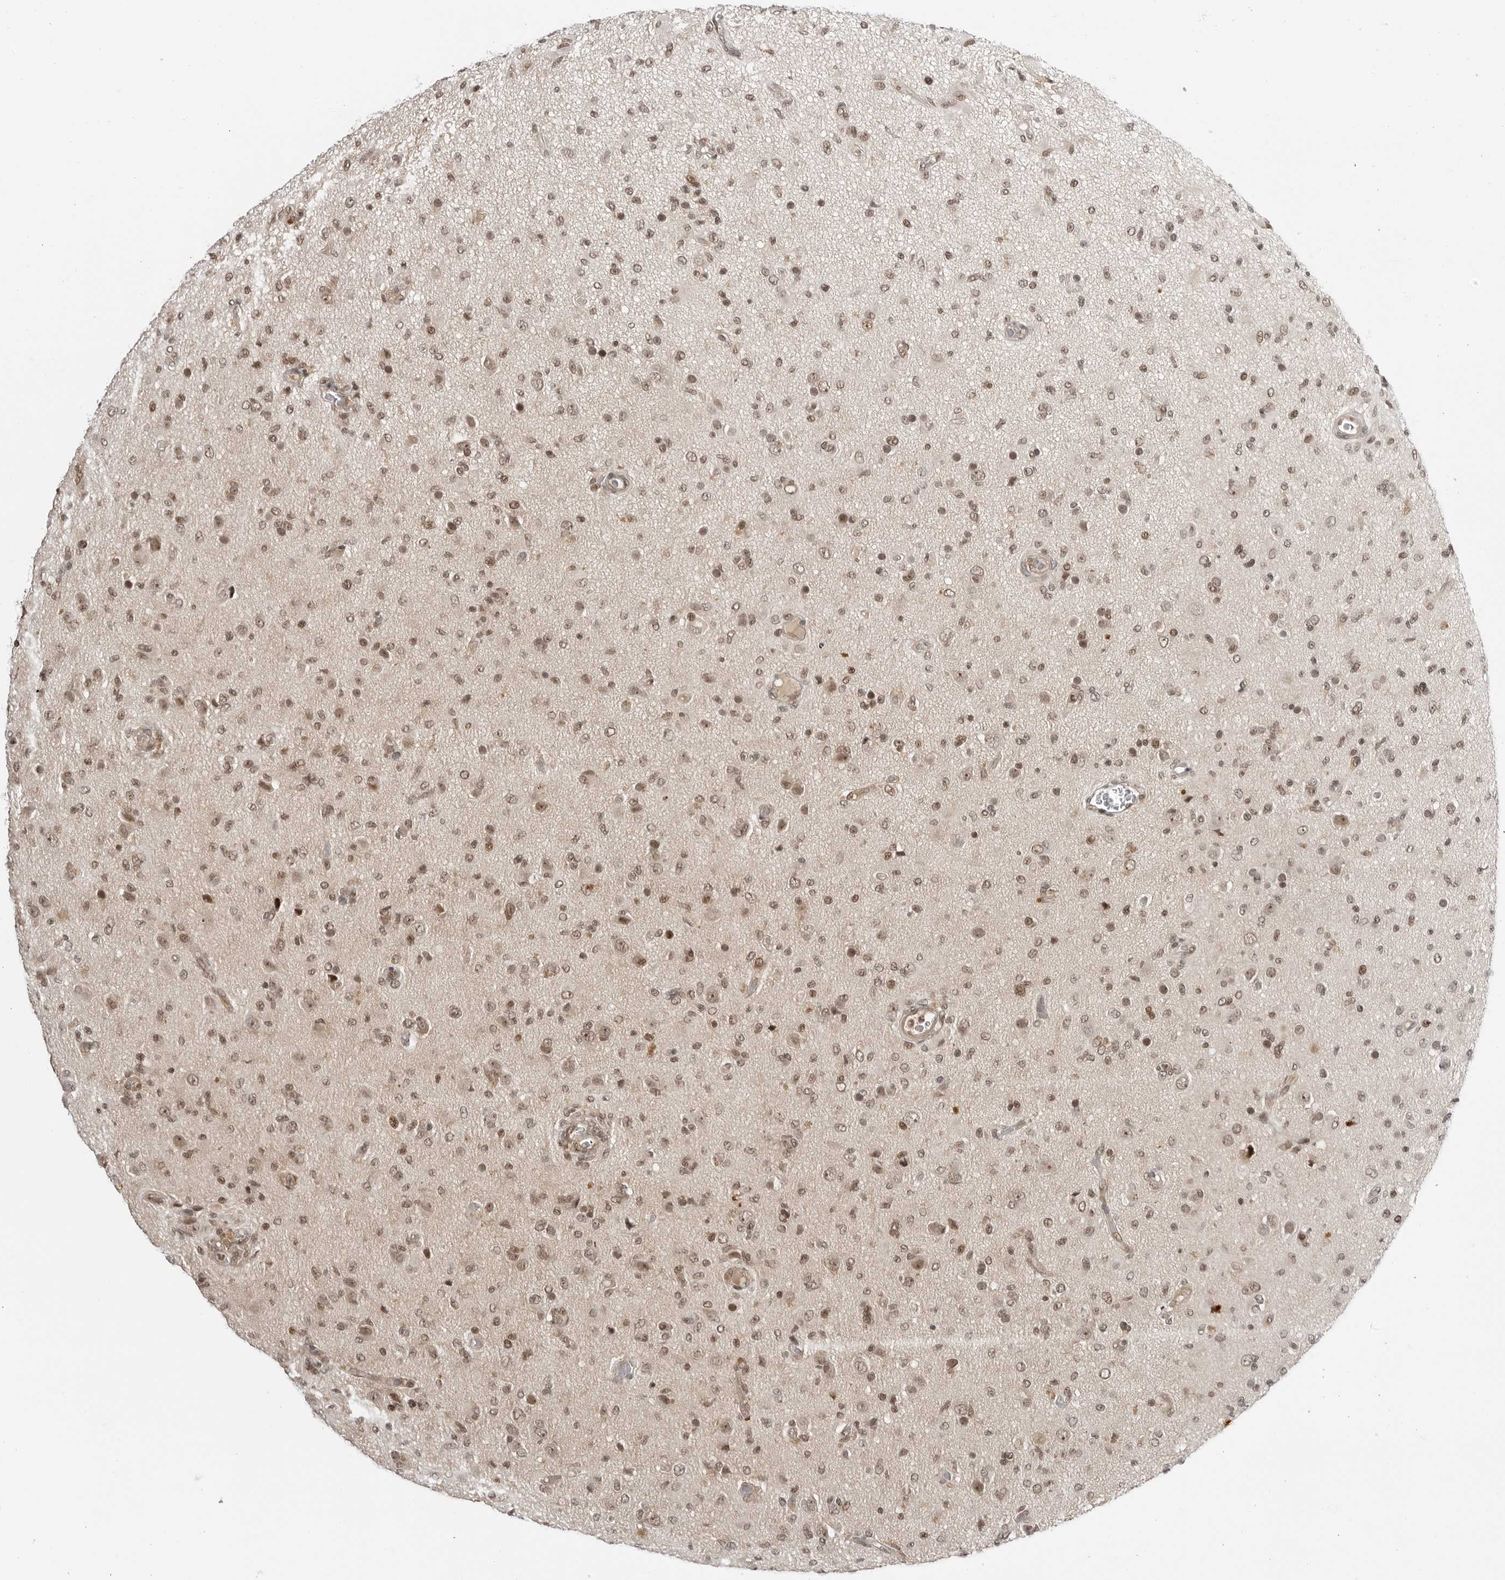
{"staining": {"intensity": "moderate", "quantity": "25%-75%", "location": "nuclear"}, "tissue": "glioma", "cell_type": "Tumor cells", "image_type": "cancer", "snomed": [{"axis": "morphology", "description": "Glioma, malignant, High grade"}, {"axis": "topography", "description": "Brain"}], "caption": "Brown immunohistochemical staining in human glioma exhibits moderate nuclear expression in approximately 25%-75% of tumor cells. The staining was performed using DAB (3,3'-diaminobenzidine), with brown indicating positive protein expression. Nuclei are stained blue with hematoxylin.", "gene": "C8orf33", "patient": {"sex": "female", "age": 57}}